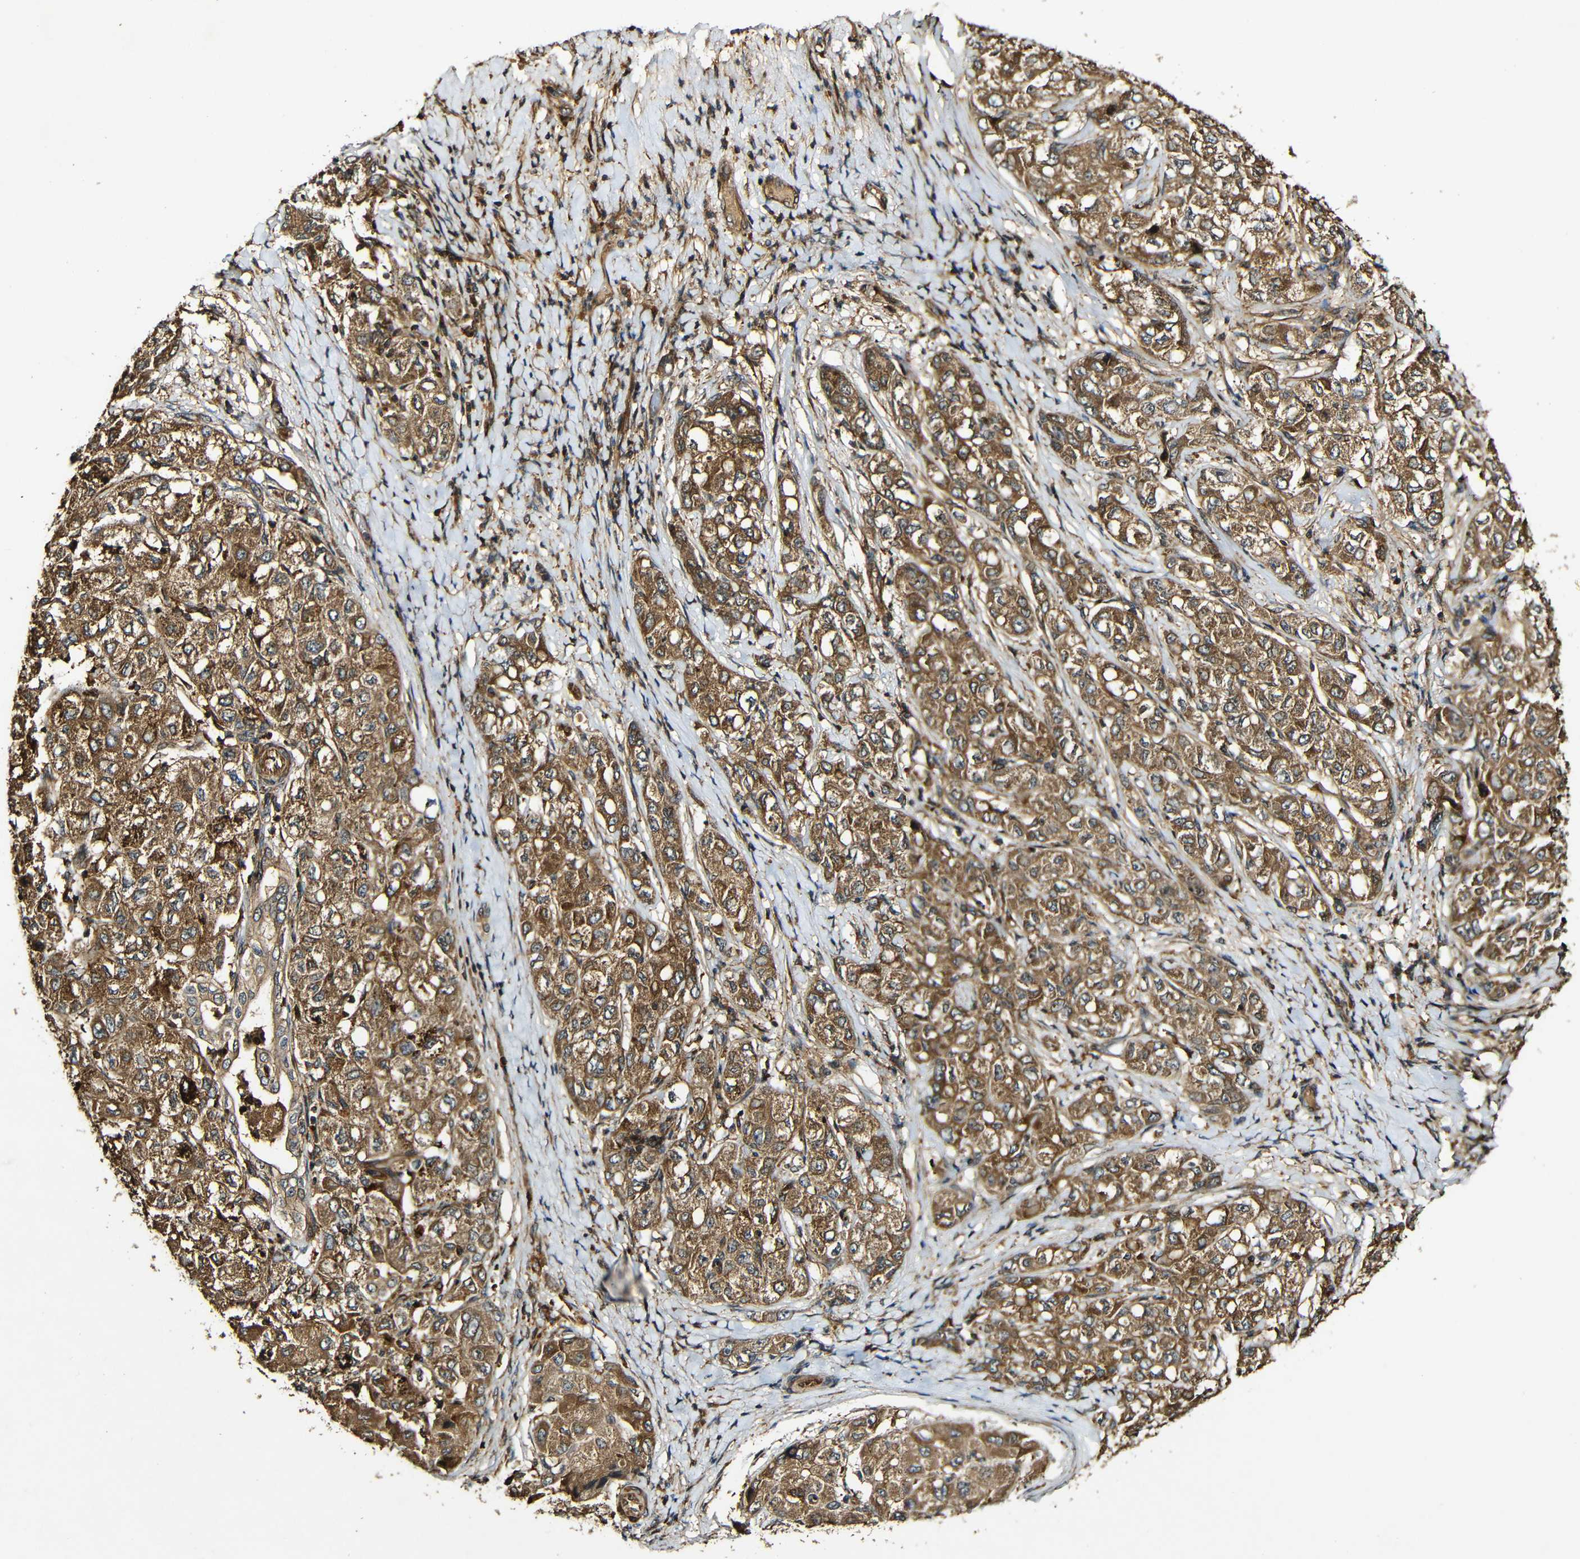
{"staining": {"intensity": "moderate", "quantity": ">75%", "location": "cytoplasmic/membranous"}, "tissue": "liver cancer", "cell_type": "Tumor cells", "image_type": "cancer", "snomed": [{"axis": "morphology", "description": "Carcinoma, Hepatocellular, NOS"}, {"axis": "topography", "description": "Liver"}], "caption": "Tumor cells display moderate cytoplasmic/membranous positivity in about >75% of cells in hepatocellular carcinoma (liver).", "gene": "CASP8", "patient": {"sex": "male", "age": 80}}